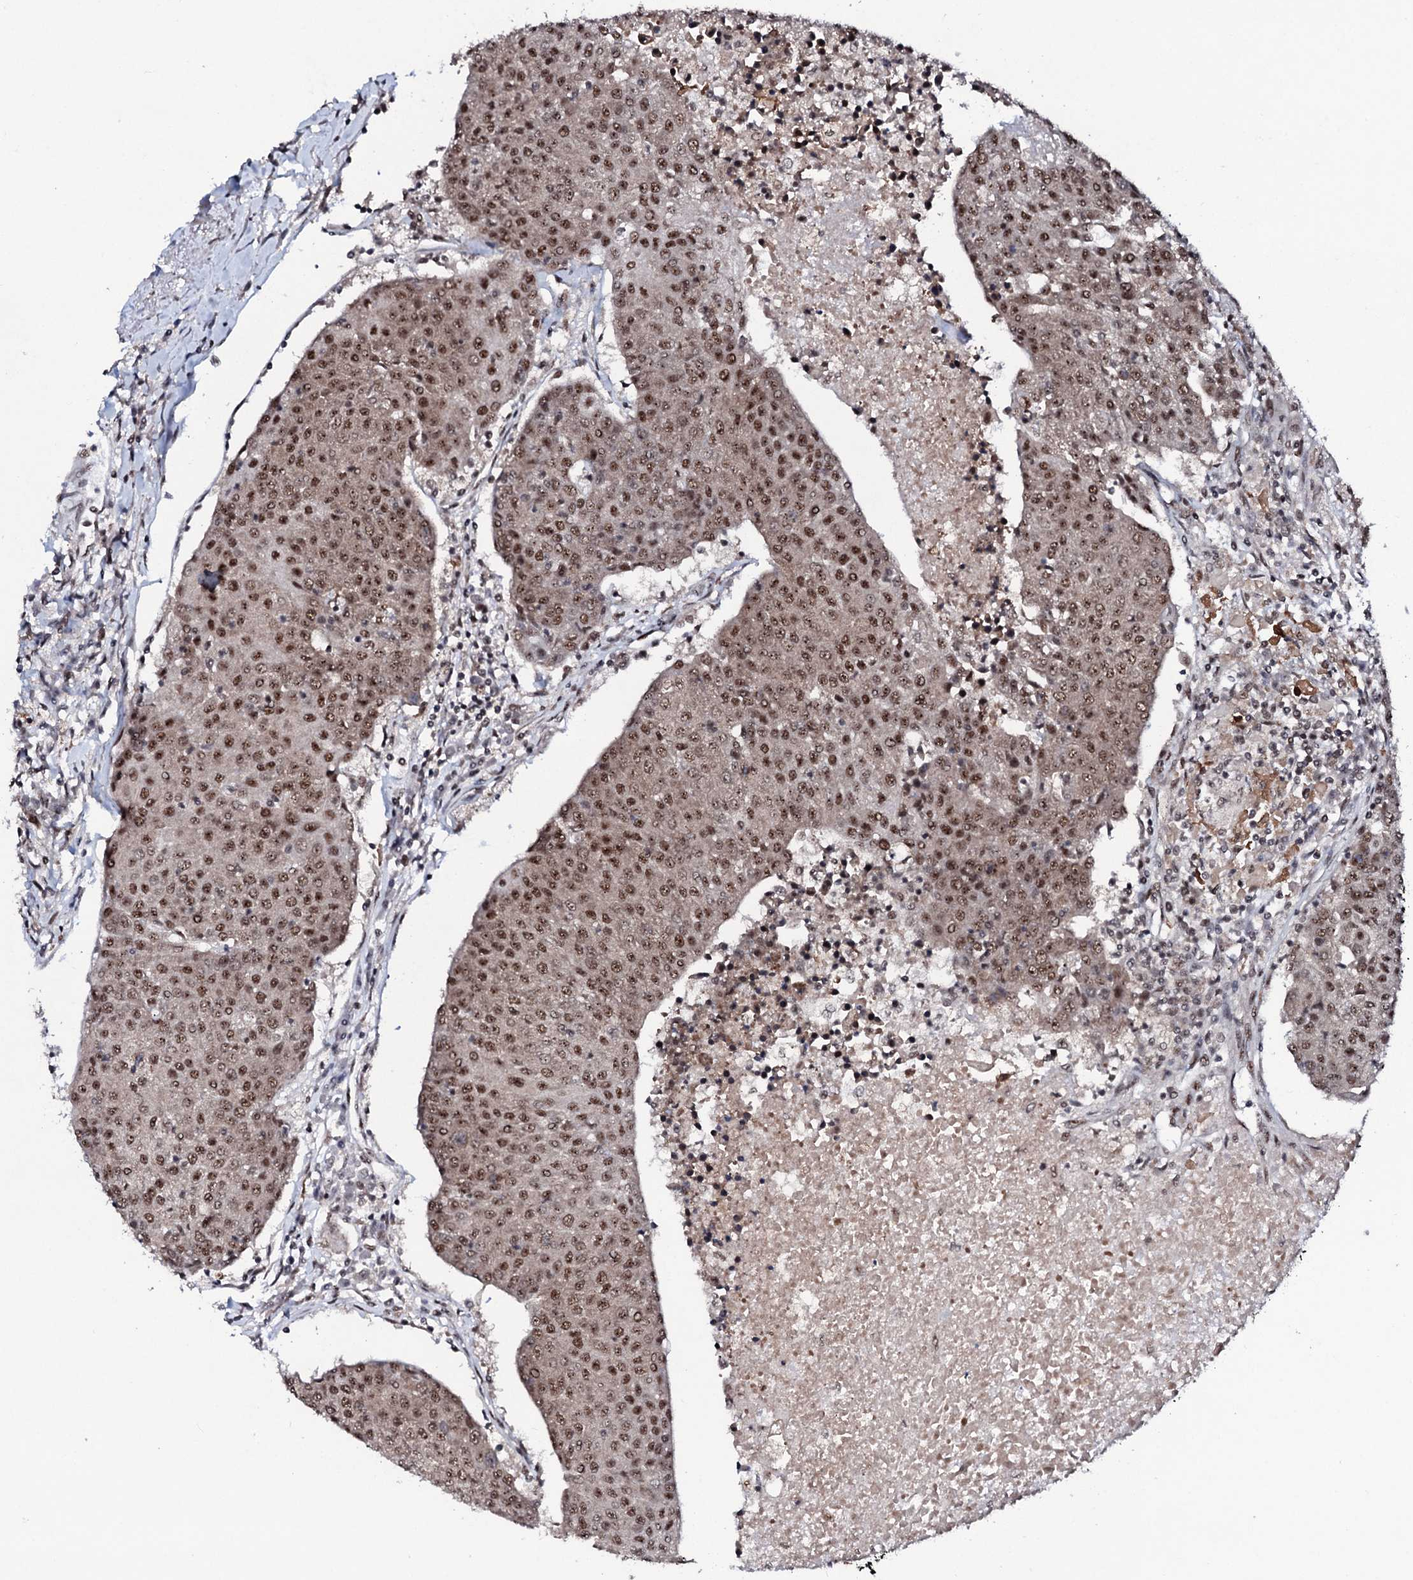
{"staining": {"intensity": "moderate", "quantity": ">75%", "location": "nuclear"}, "tissue": "urothelial cancer", "cell_type": "Tumor cells", "image_type": "cancer", "snomed": [{"axis": "morphology", "description": "Urothelial carcinoma, High grade"}, {"axis": "topography", "description": "Urinary bladder"}], "caption": "Immunohistochemistry (IHC) photomicrograph of human urothelial carcinoma (high-grade) stained for a protein (brown), which demonstrates medium levels of moderate nuclear expression in about >75% of tumor cells.", "gene": "PRPF18", "patient": {"sex": "female", "age": 85}}